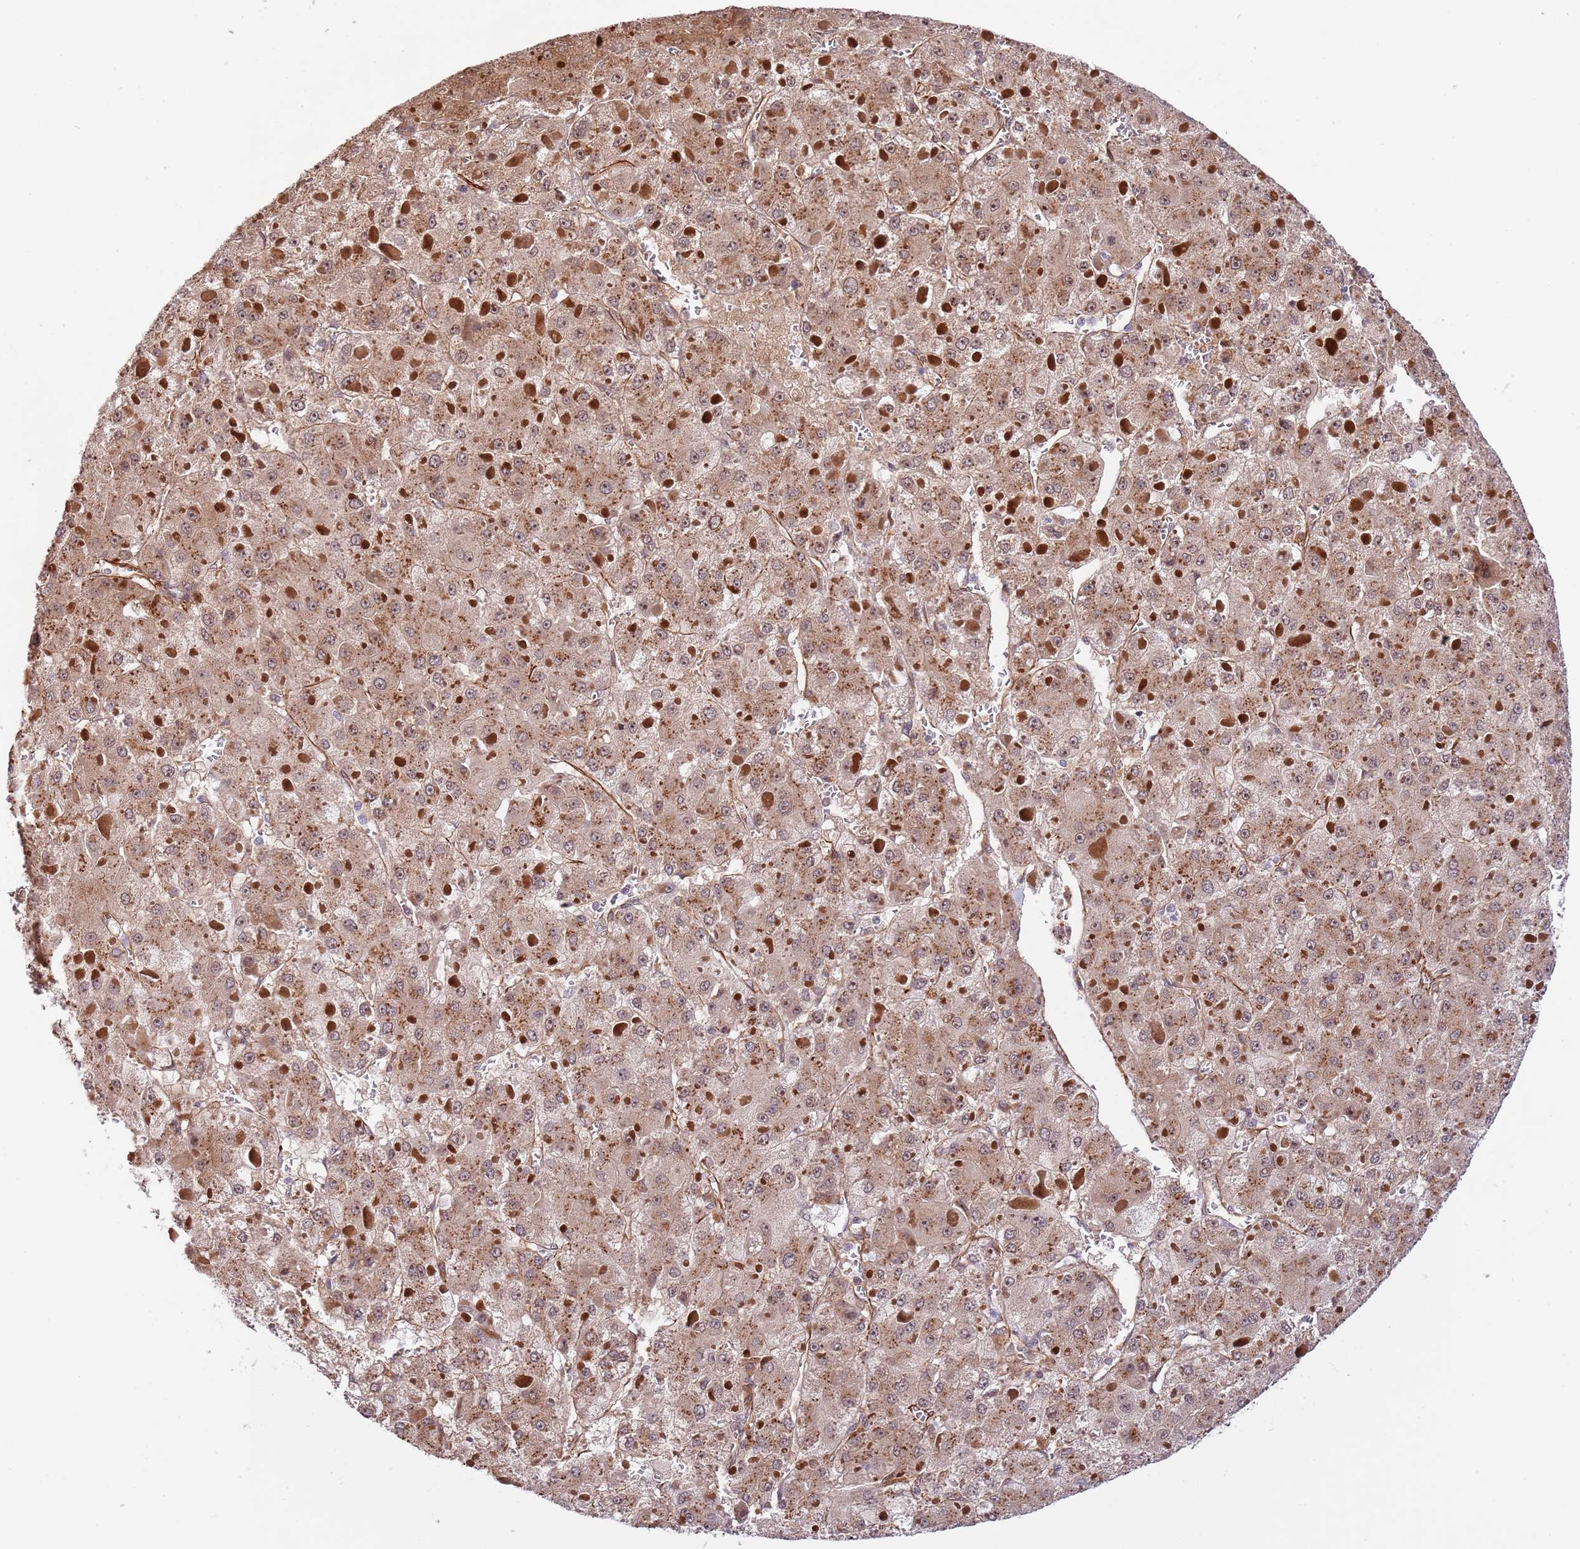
{"staining": {"intensity": "moderate", "quantity": ">75%", "location": "cytoplasmic/membranous,nuclear"}, "tissue": "liver cancer", "cell_type": "Tumor cells", "image_type": "cancer", "snomed": [{"axis": "morphology", "description": "Carcinoma, Hepatocellular, NOS"}, {"axis": "topography", "description": "Liver"}], "caption": "Moderate cytoplasmic/membranous and nuclear expression for a protein is identified in approximately >75% of tumor cells of liver cancer (hepatocellular carcinoma) using immunohistochemistry.", "gene": "NEK3", "patient": {"sex": "female", "age": 73}}